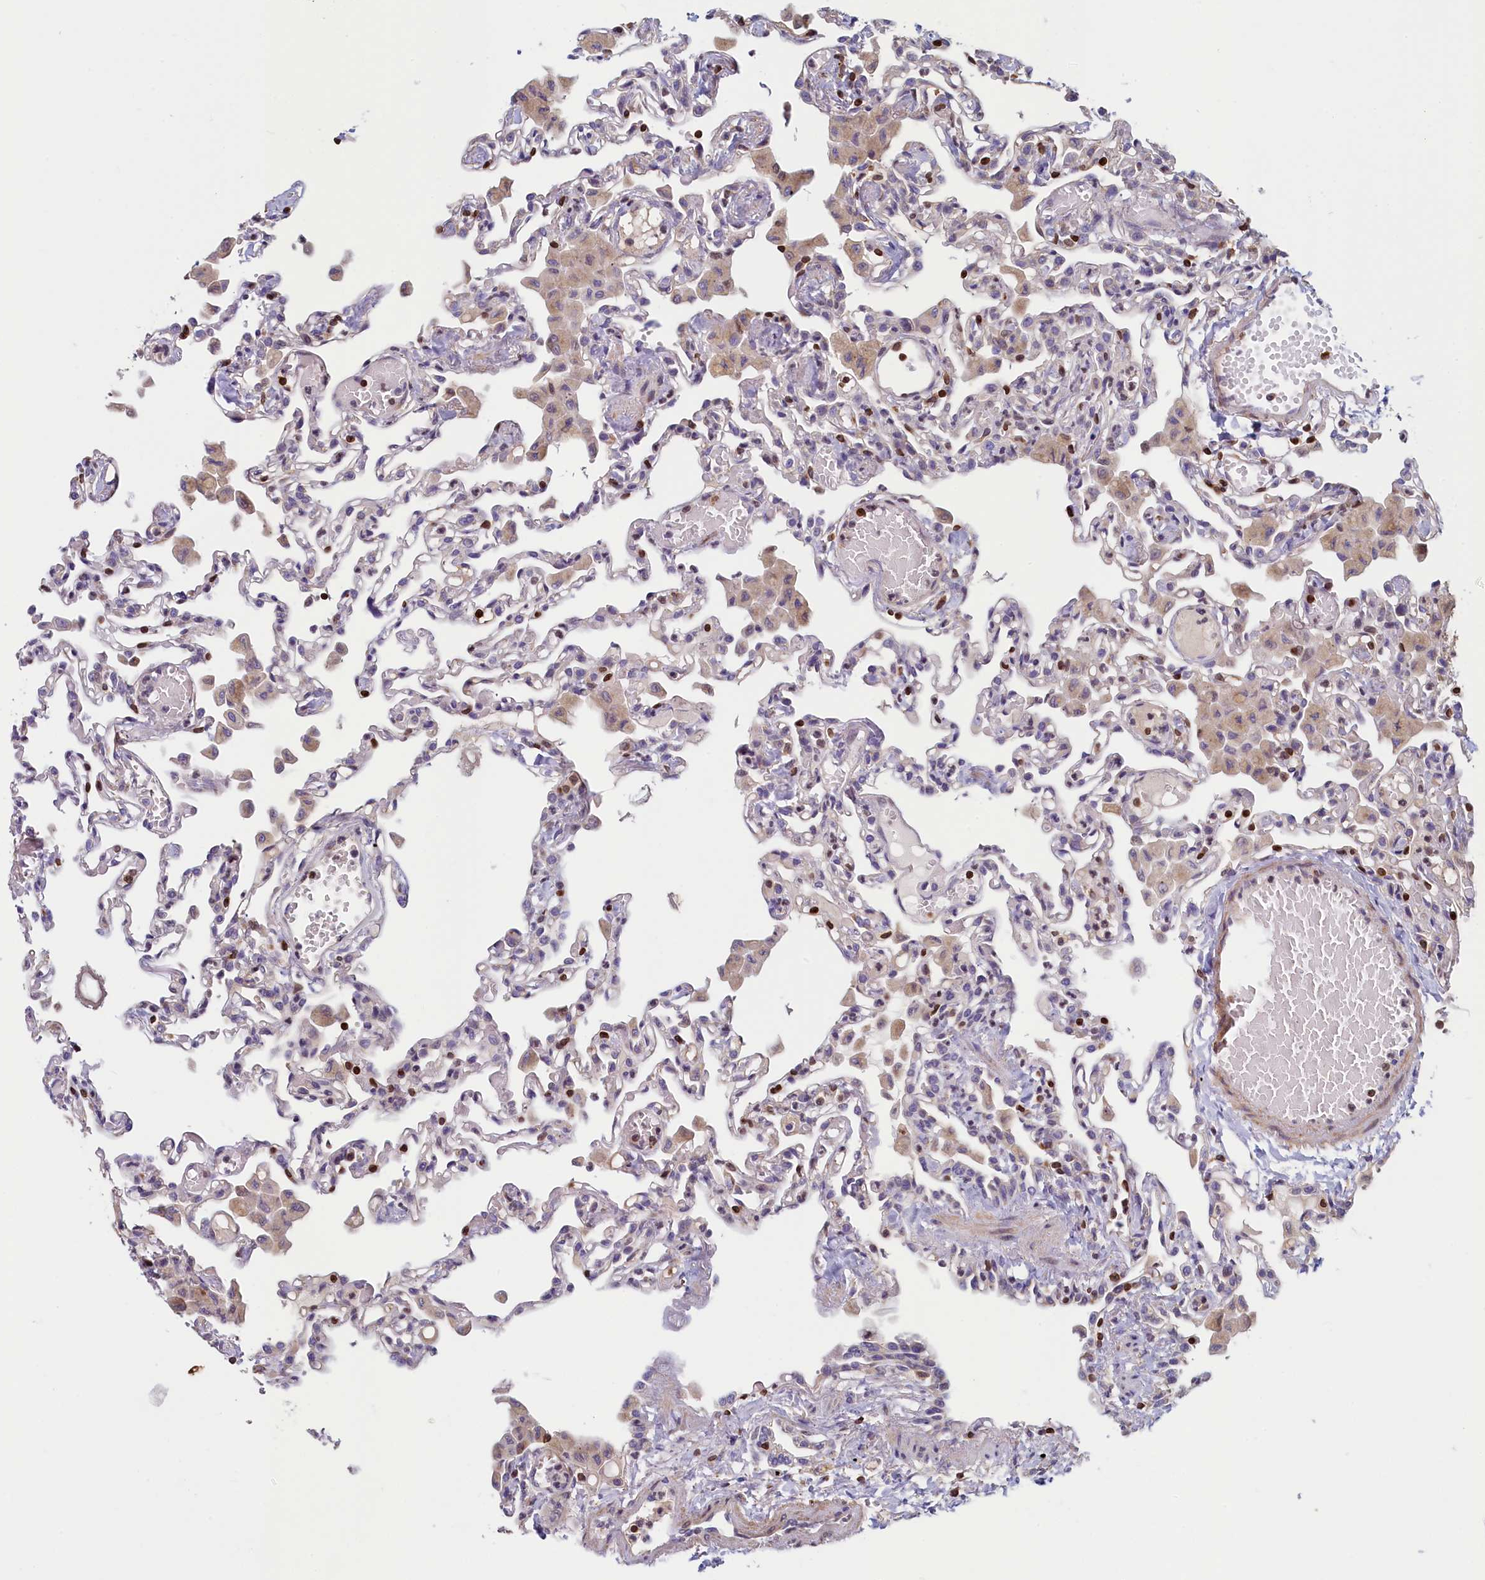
{"staining": {"intensity": "weak", "quantity": "<25%", "location": "cytoplasmic/membranous"}, "tissue": "lung", "cell_type": "Alveolar cells", "image_type": "normal", "snomed": [{"axis": "morphology", "description": "Normal tissue, NOS"}, {"axis": "topography", "description": "Bronchus"}, {"axis": "topography", "description": "Lung"}], "caption": "The photomicrograph displays no staining of alveolar cells in normal lung.", "gene": "TRAF3IP3", "patient": {"sex": "female", "age": 49}}